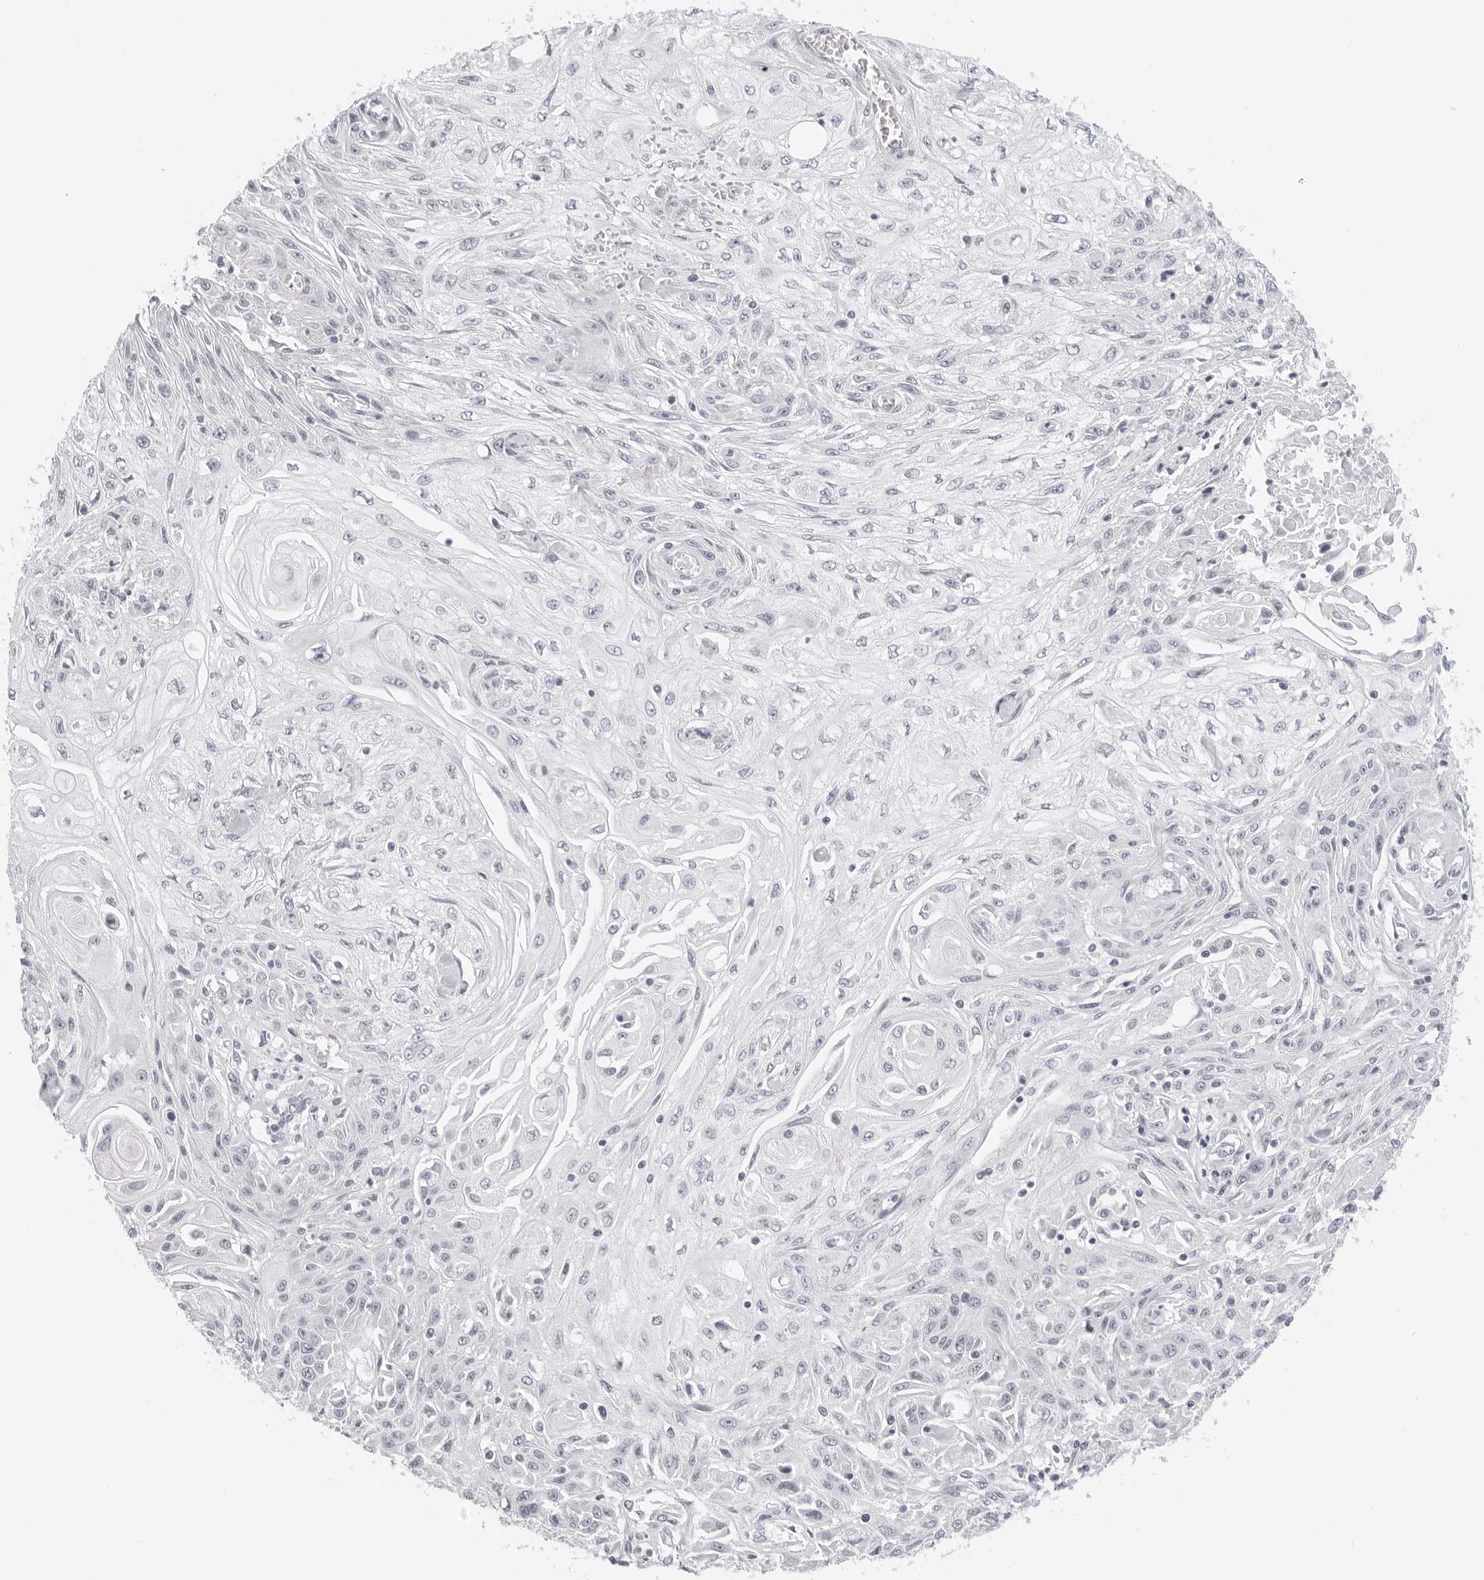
{"staining": {"intensity": "negative", "quantity": "none", "location": "none"}, "tissue": "skin cancer", "cell_type": "Tumor cells", "image_type": "cancer", "snomed": [{"axis": "morphology", "description": "Squamous cell carcinoma, NOS"}, {"axis": "morphology", "description": "Squamous cell carcinoma, metastatic, NOS"}, {"axis": "topography", "description": "Skin"}, {"axis": "topography", "description": "Lymph node"}], "caption": "Immunohistochemical staining of human skin cancer reveals no significant expression in tumor cells.", "gene": "EDN2", "patient": {"sex": "male", "age": 75}}